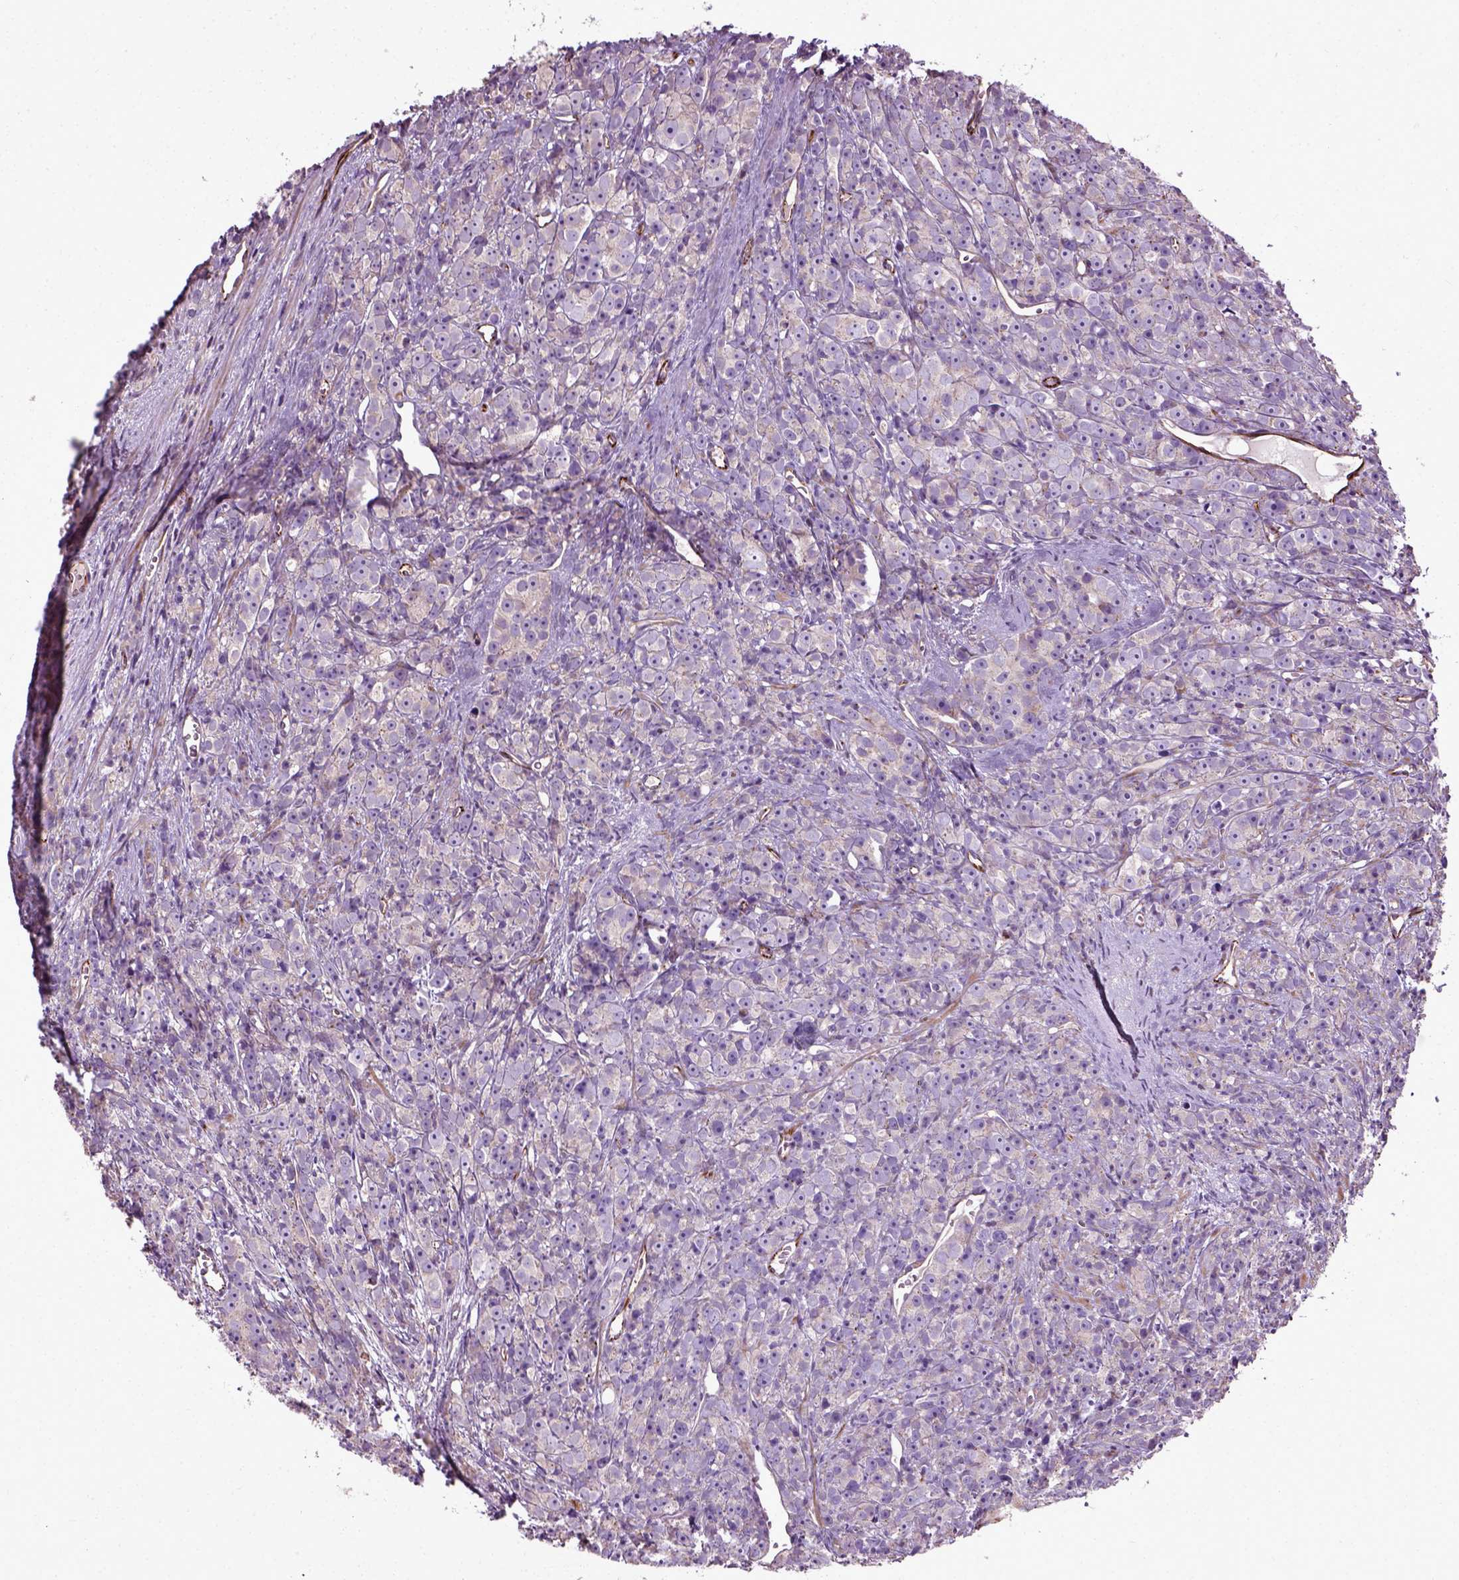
{"staining": {"intensity": "negative", "quantity": "none", "location": "none"}, "tissue": "prostate cancer", "cell_type": "Tumor cells", "image_type": "cancer", "snomed": [{"axis": "morphology", "description": "Adenocarcinoma, High grade"}, {"axis": "topography", "description": "Prostate"}], "caption": "This histopathology image is of prostate cancer stained with immunohistochemistry (IHC) to label a protein in brown with the nuclei are counter-stained blue. There is no expression in tumor cells.", "gene": "PKP3", "patient": {"sex": "male", "age": 77}}